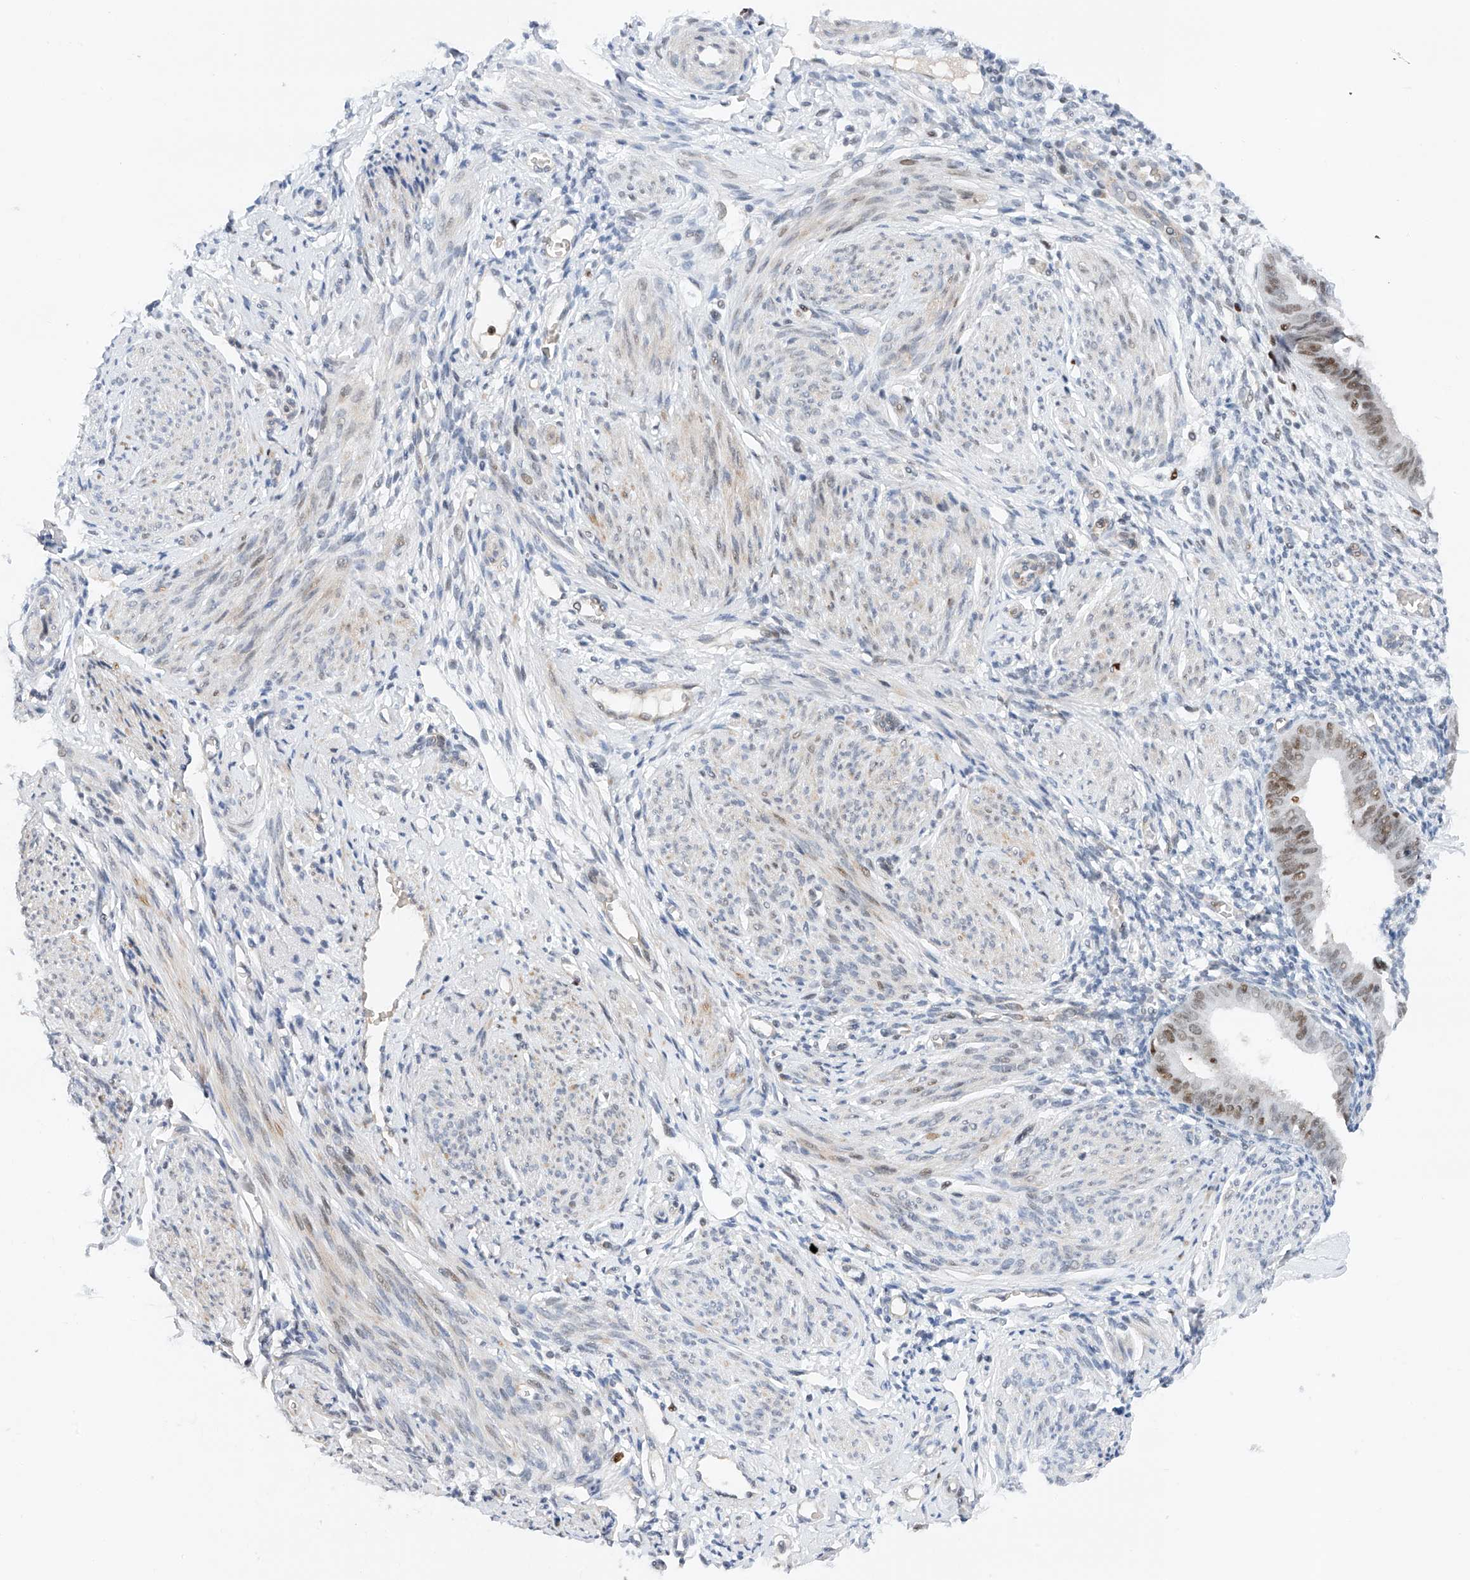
{"staining": {"intensity": "negative", "quantity": "none", "location": "none"}, "tissue": "endometrium", "cell_type": "Cells in endometrial stroma", "image_type": "normal", "snomed": [{"axis": "morphology", "description": "Normal tissue, NOS"}, {"axis": "topography", "description": "Uterus"}, {"axis": "topography", "description": "Endometrium"}], "caption": "This histopathology image is of normal endometrium stained with immunohistochemistry (IHC) to label a protein in brown with the nuclei are counter-stained blue. There is no positivity in cells in endometrial stroma.", "gene": "SNRNP200", "patient": {"sex": "female", "age": 48}}